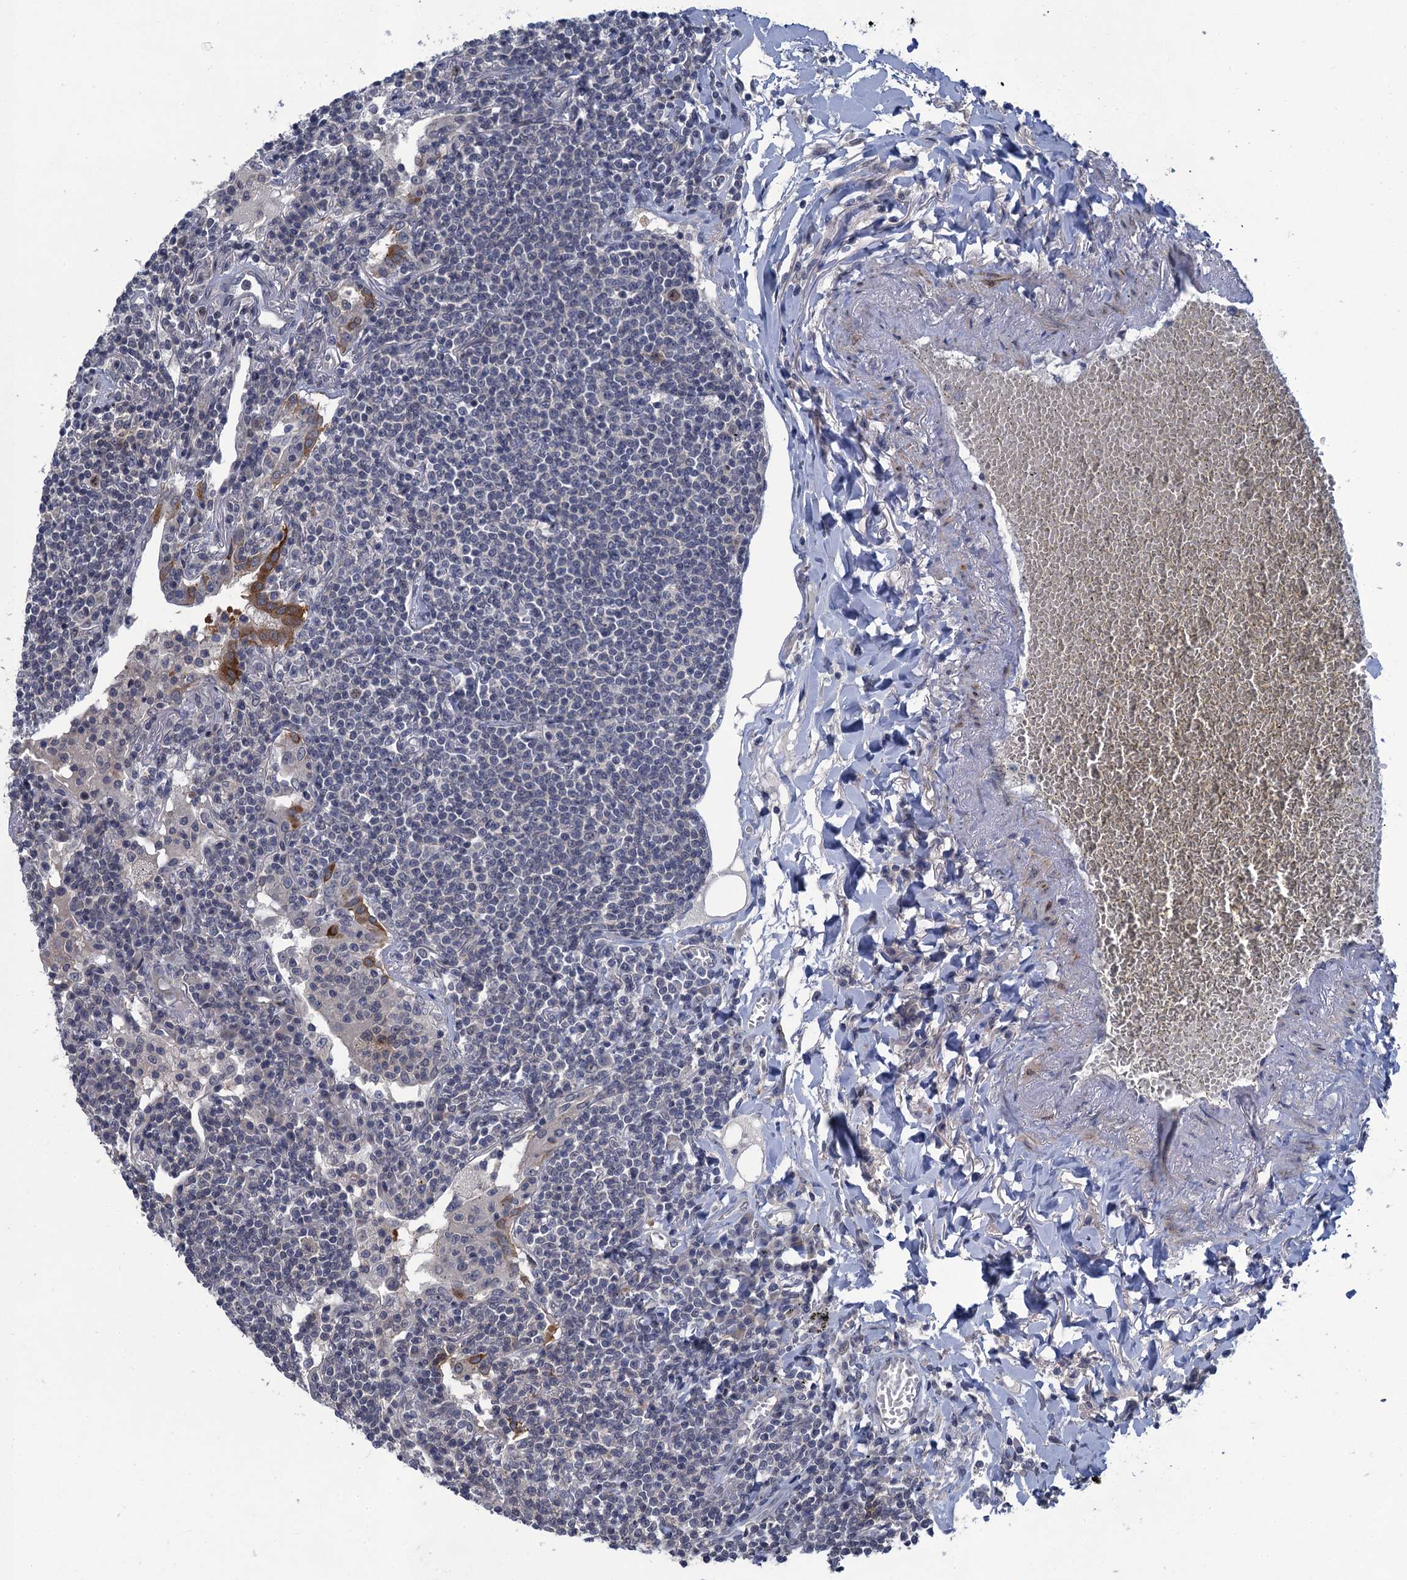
{"staining": {"intensity": "negative", "quantity": "none", "location": "none"}, "tissue": "lymphoma", "cell_type": "Tumor cells", "image_type": "cancer", "snomed": [{"axis": "morphology", "description": "Malignant lymphoma, non-Hodgkin's type, Low grade"}, {"axis": "topography", "description": "Lung"}], "caption": "Human malignant lymphoma, non-Hodgkin's type (low-grade) stained for a protein using immunohistochemistry (IHC) exhibits no expression in tumor cells.", "gene": "MRFAP1", "patient": {"sex": "female", "age": 71}}